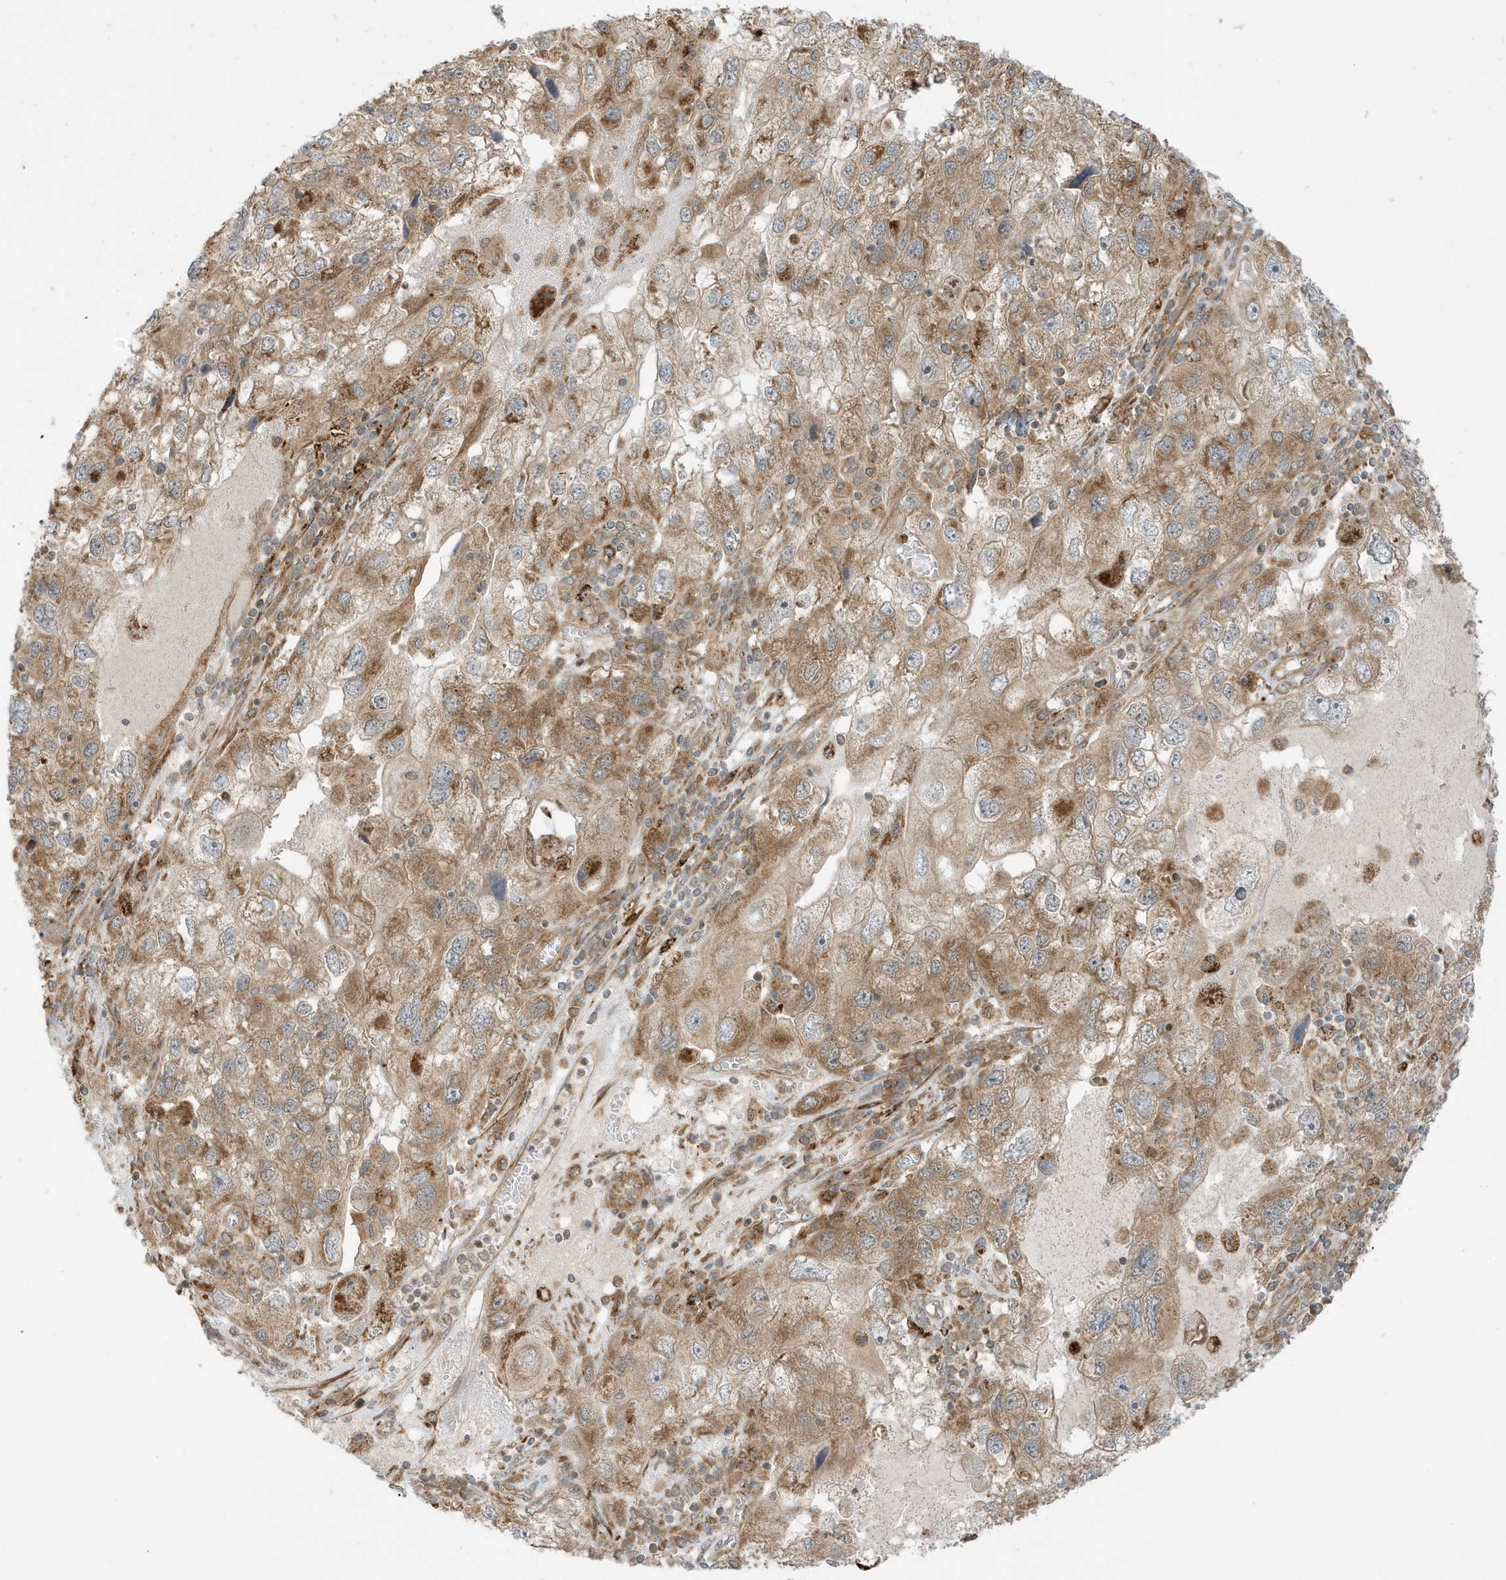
{"staining": {"intensity": "moderate", "quantity": ">75%", "location": "cytoplasmic/membranous"}, "tissue": "endometrial cancer", "cell_type": "Tumor cells", "image_type": "cancer", "snomed": [{"axis": "morphology", "description": "Adenocarcinoma, NOS"}, {"axis": "topography", "description": "Endometrium"}], "caption": "Human endometrial adenocarcinoma stained for a protein (brown) demonstrates moderate cytoplasmic/membranous positive staining in approximately >75% of tumor cells.", "gene": "DHX36", "patient": {"sex": "female", "age": 49}}